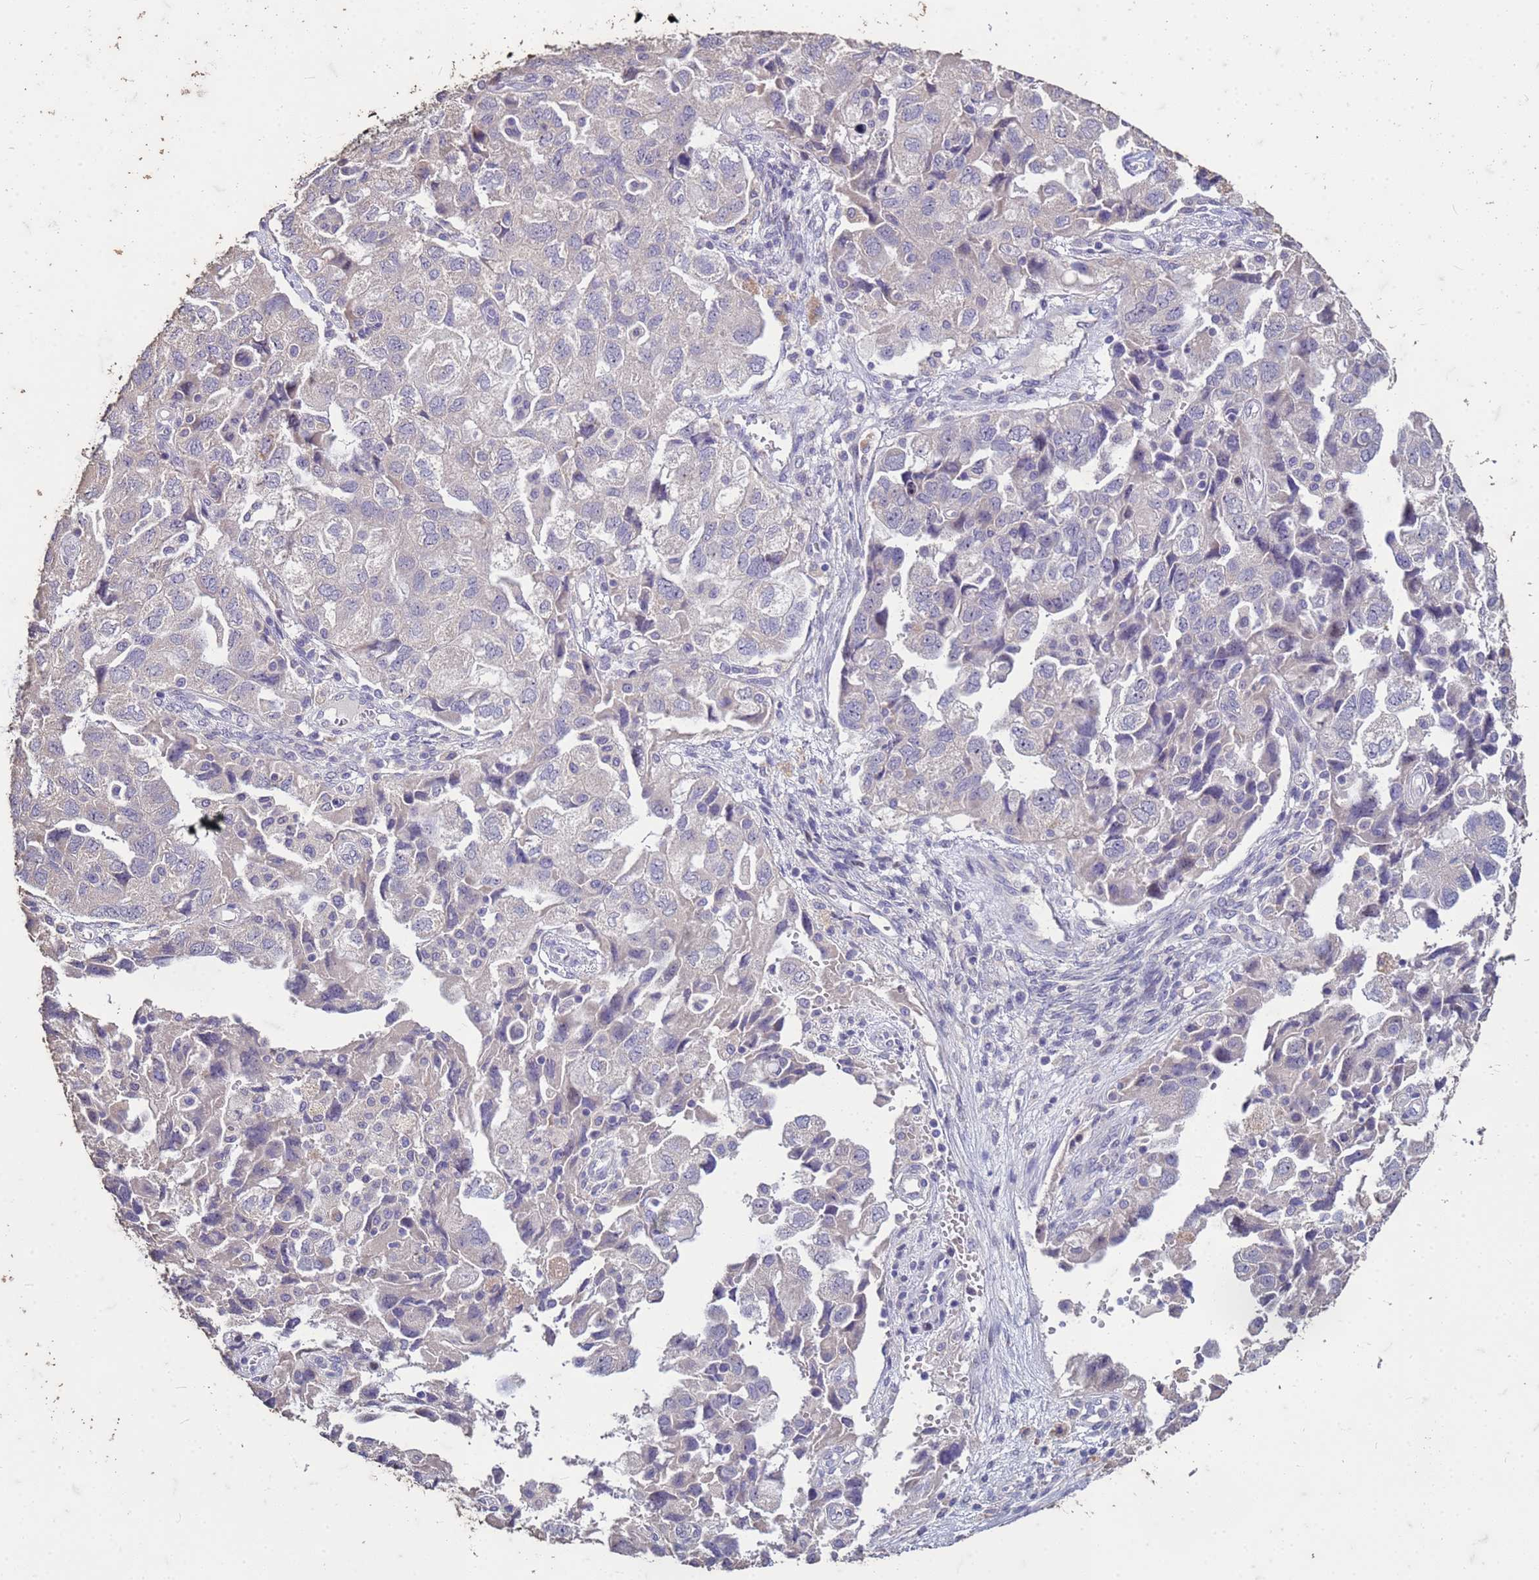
{"staining": {"intensity": "negative", "quantity": "none", "location": "none"}, "tissue": "ovarian cancer", "cell_type": "Tumor cells", "image_type": "cancer", "snomed": [{"axis": "morphology", "description": "Carcinoma, NOS"}, {"axis": "morphology", "description": "Cystadenocarcinoma, serous, NOS"}, {"axis": "topography", "description": "Ovary"}], "caption": "This is an immunohistochemistry histopathology image of human ovarian cancer (carcinoma). There is no staining in tumor cells.", "gene": "FAM184B", "patient": {"sex": "female", "age": 69}}